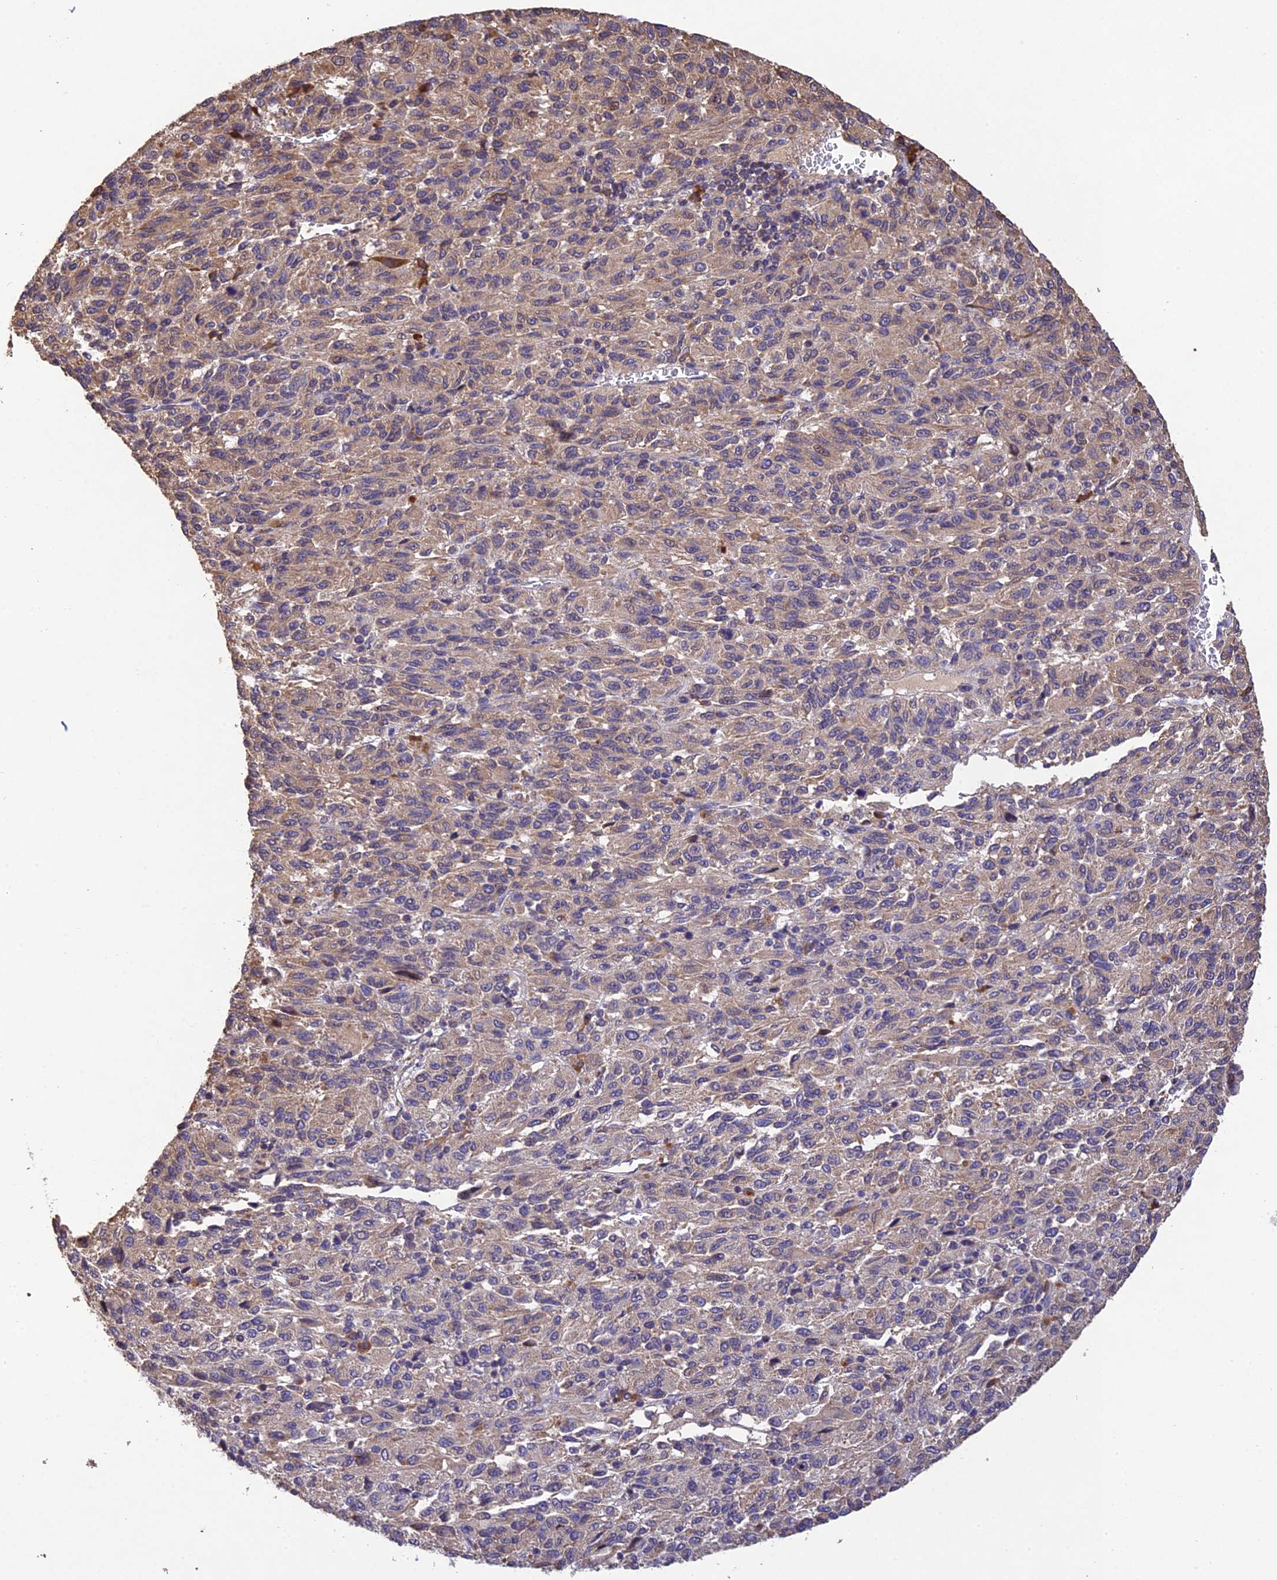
{"staining": {"intensity": "weak", "quantity": "<25%", "location": "cytoplasmic/membranous"}, "tissue": "melanoma", "cell_type": "Tumor cells", "image_type": "cancer", "snomed": [{"axis": "morphology", "description": "Malignant melanoma, Metastatic site"}, {"axis": "topography", "description": "Lung"}], "caption": "This is a image of immunohistochemistry staining of melanoma, which shows no positivity in tumor cells. (Brightfield microscopy of DAB (3,3'-diaminobenzidine) immunohistochemistry (IHC) at high magnification).", "gene": "DENND5B", "patient": {"sex": "male", "age": 64}}